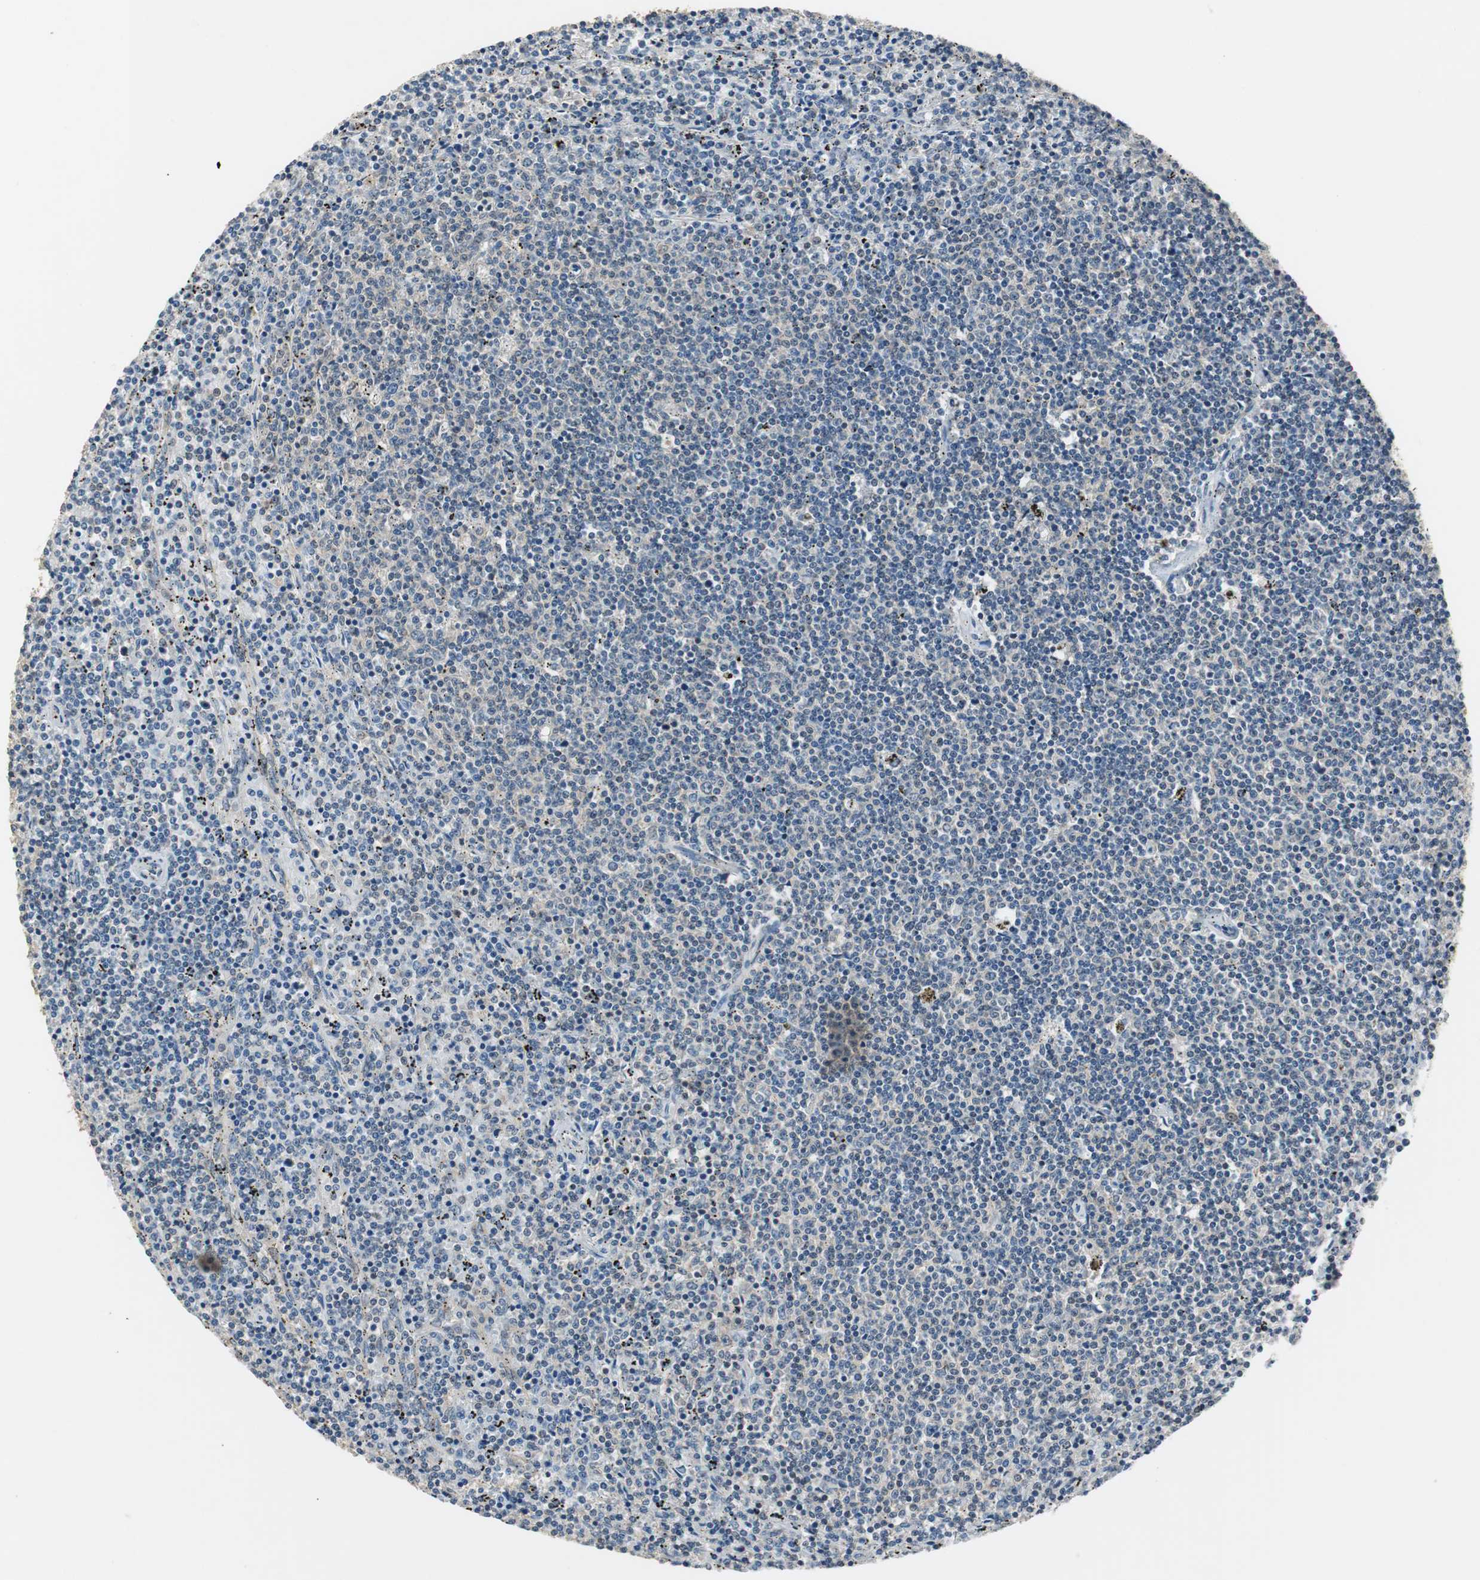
{"staining": {"intensity": "negative", "quantity": "none", "location": "none"}, "tissue": "lymphoma", "cell_type": "Tumor cells", "image_type": "cancer", "snomed": [{"axis": "morphology", "description": "Malignant lymphoma, non-Hodgkin's type, Low grade"}, {"axis": "topography", "description": "Spleen"}], "caption": "High power microscopy micrograph of an IHC micrograph of low-grade malignant lymphoma, non-Hodgkin's type, revealing no significant positivity in tumor cells.", "gene": "PTPRN2", "patient": {"sex": "female", "age": 50}}